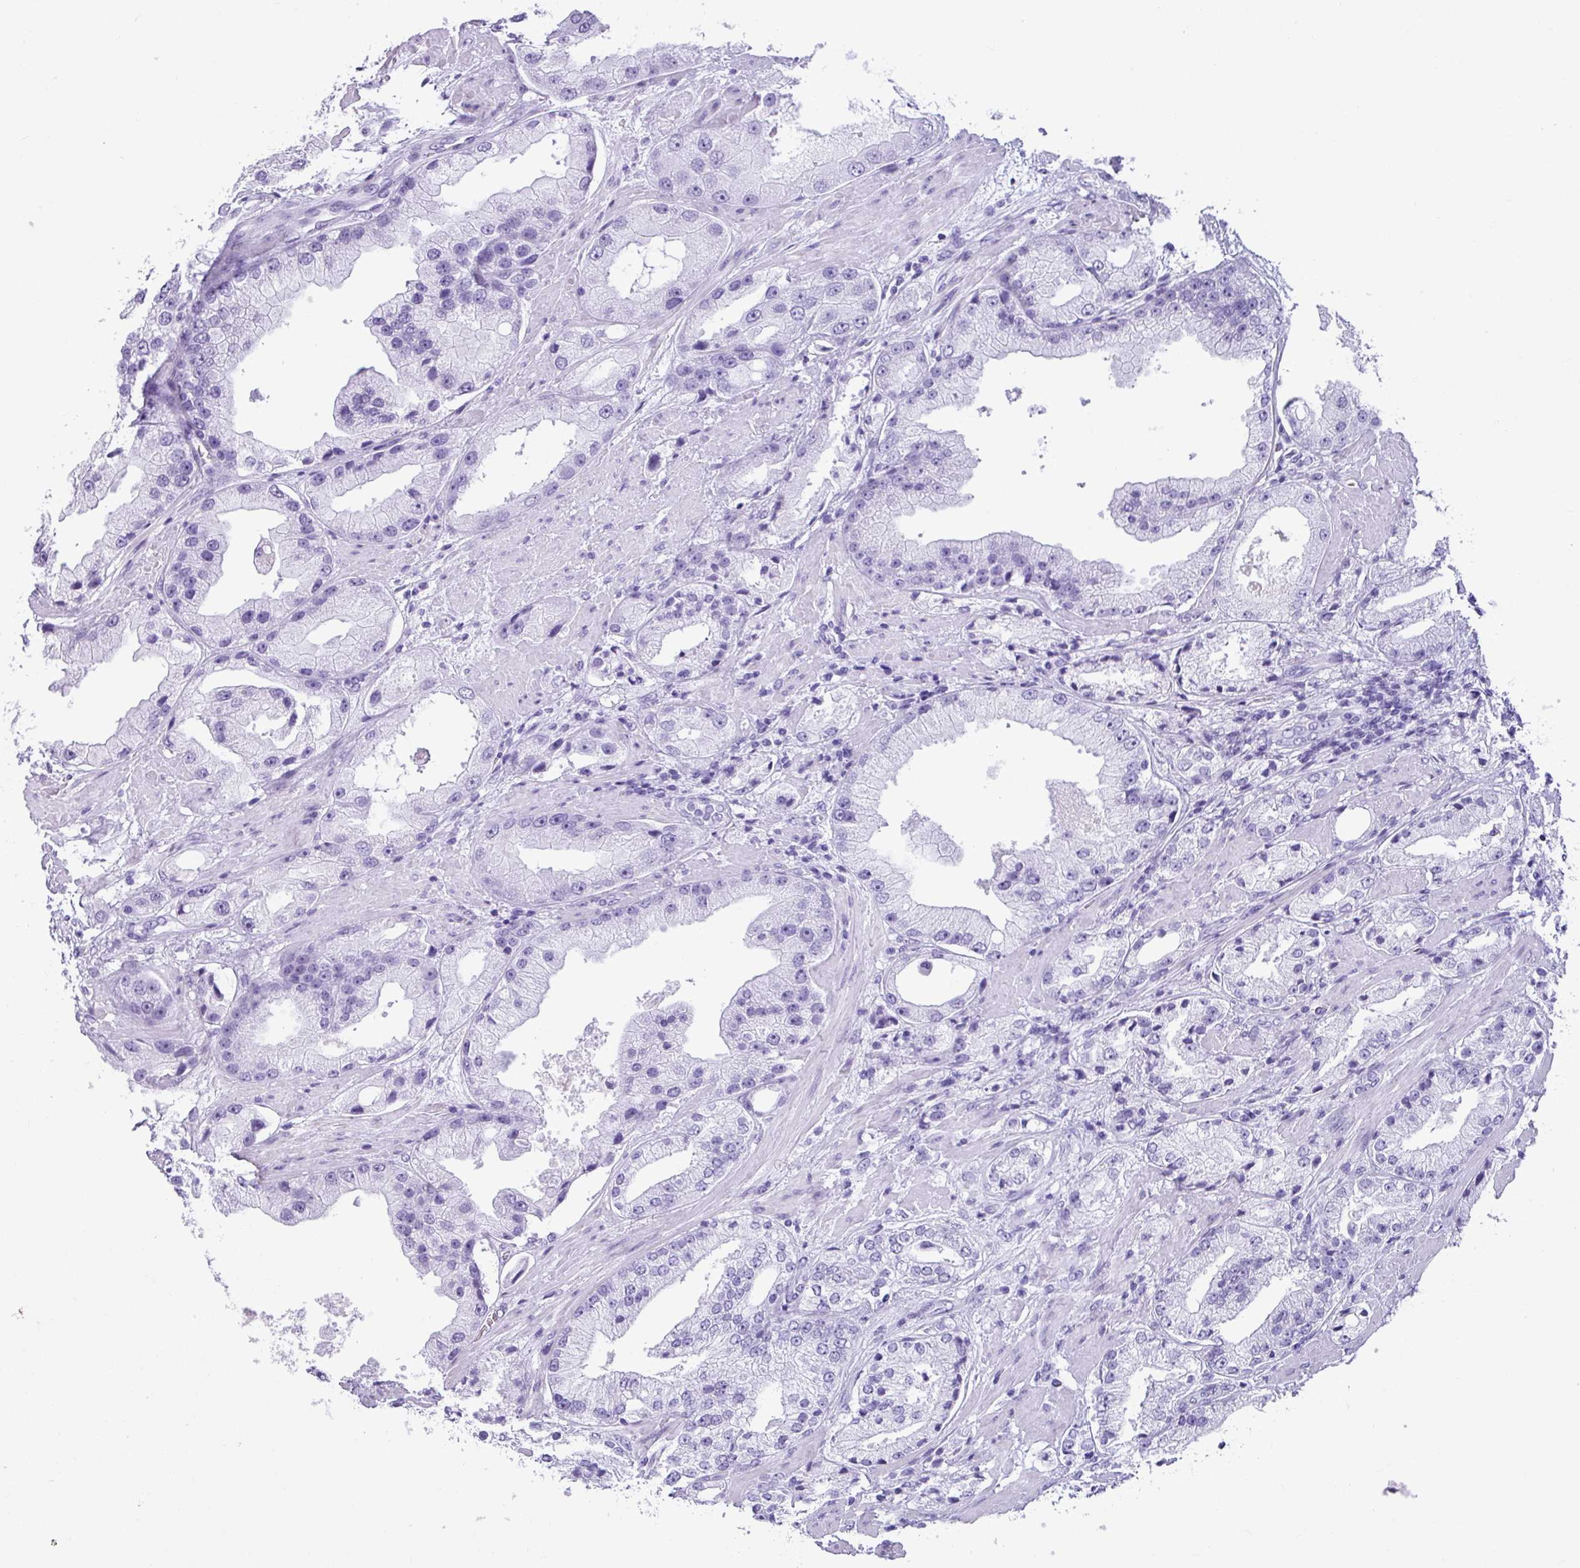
{"staining": {"intensity": "negative", "quantity": "none", "location": "none"}, "tissue": "prostate cancer", "cell_type": "Tumor cells", "image_type": "cancer", "snomed": [{"axis": "morphology", "description": "Adenocarcinoma, Low grade"}, {"axis": "topography", "description": "Prostate"}], "caption": "A high-resolution micrograph shows immunohistochemistry (IHC) staining of prostate cancer, which reveals no significant expression in tumor cells. (DAB immunohistochemistry with hematoxylin counter stain).", "gene": "ZNF568", "patient": {"sex": "male", "age": 67}}